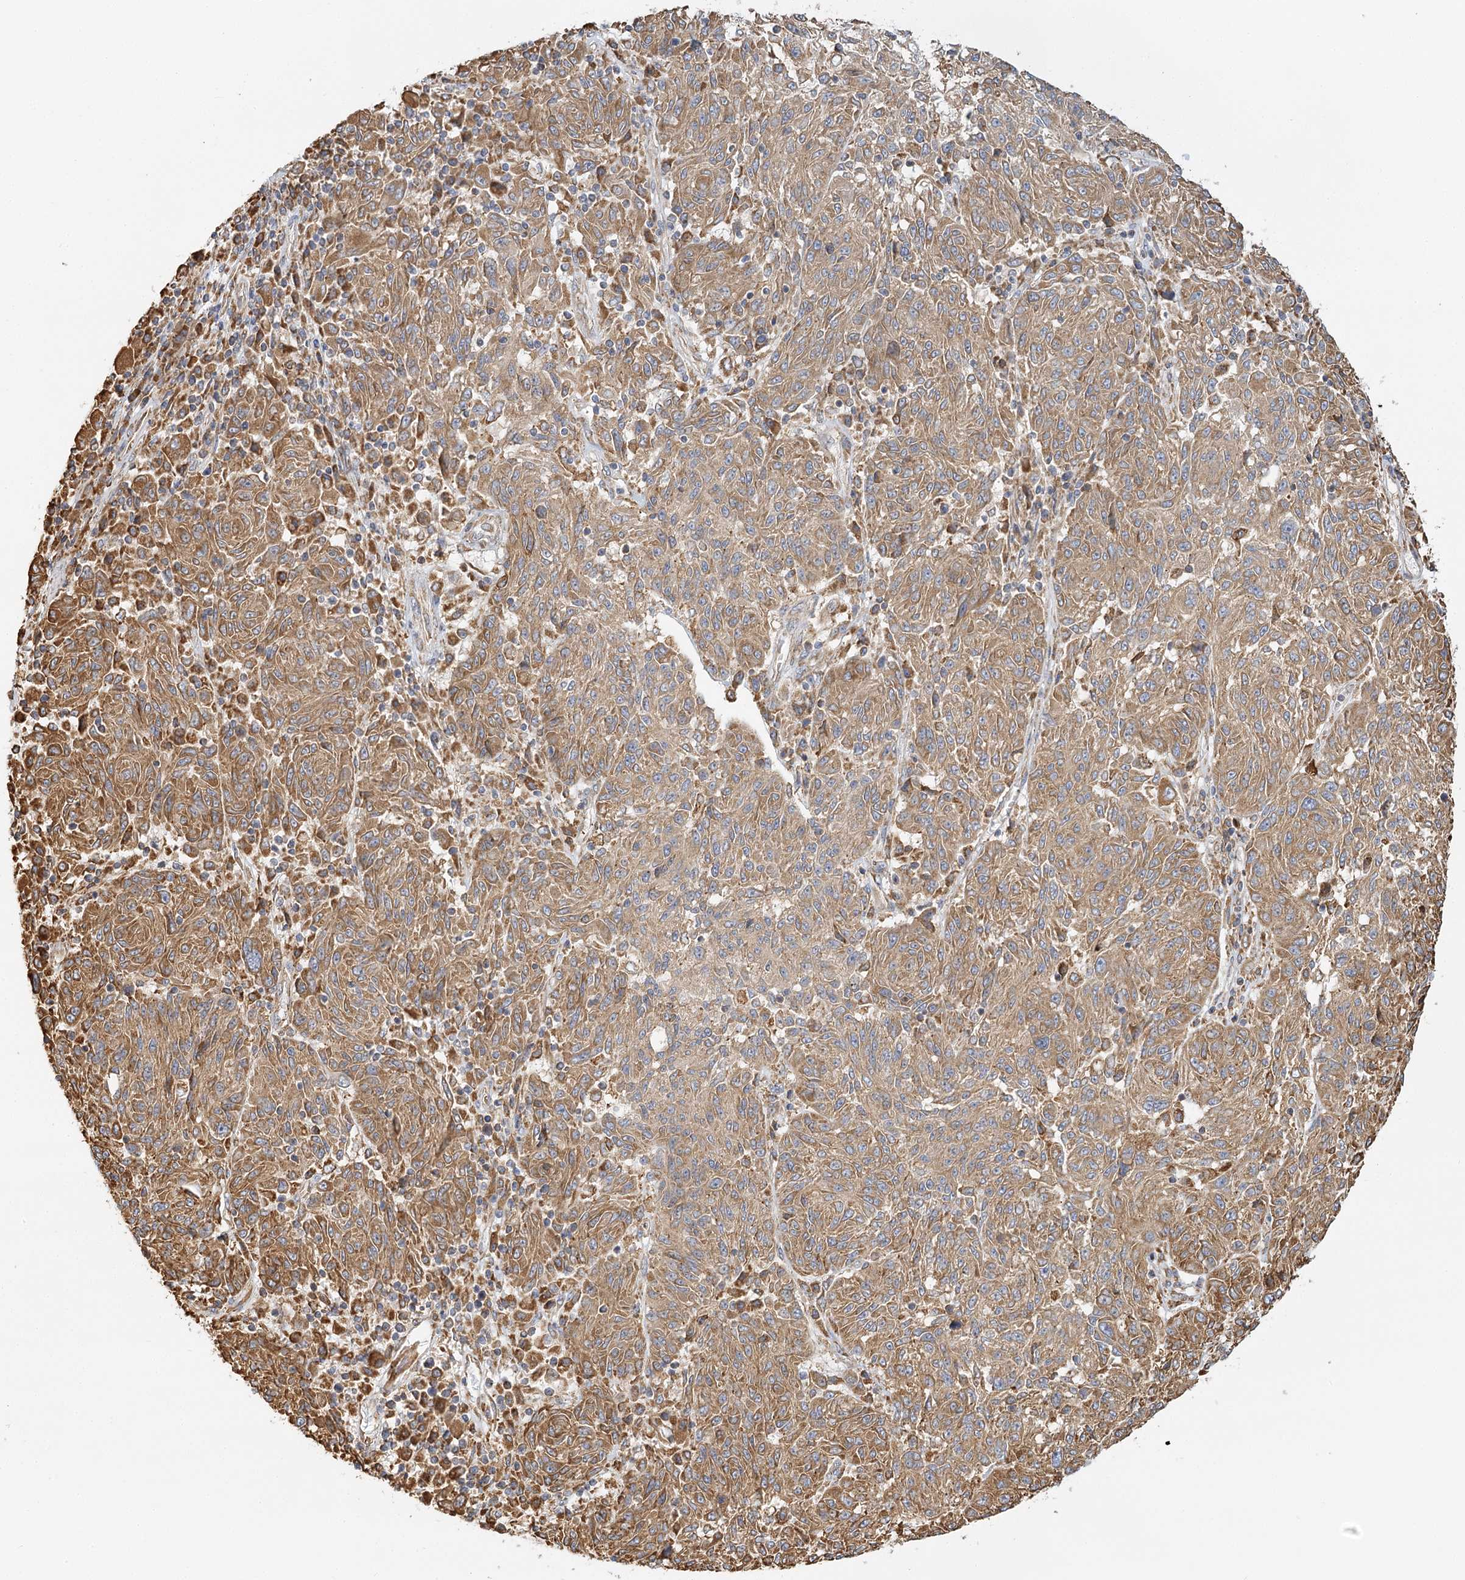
{"staining": {"intensity": "moderate", "quantity": ">75%", "location": "cytoplasmic/membranous"}, "tissue": "melanoma", "cell_type": "Tumor cells", "image_type": "cancer", "snomed": [{"axis": "morphology", "description": "Malignant melanoma, NOS"}, {"axis": "topography", "description": "Skin"}], "caption": "Moderate cytoplasmic/membranous staining for a protein is appreciated in about >75% of tumor cells of malignant melanoma using immunohistochemistry (IHC).", "gene": "TAS1R1", "patient": {"sex": "male", "age": 53}}